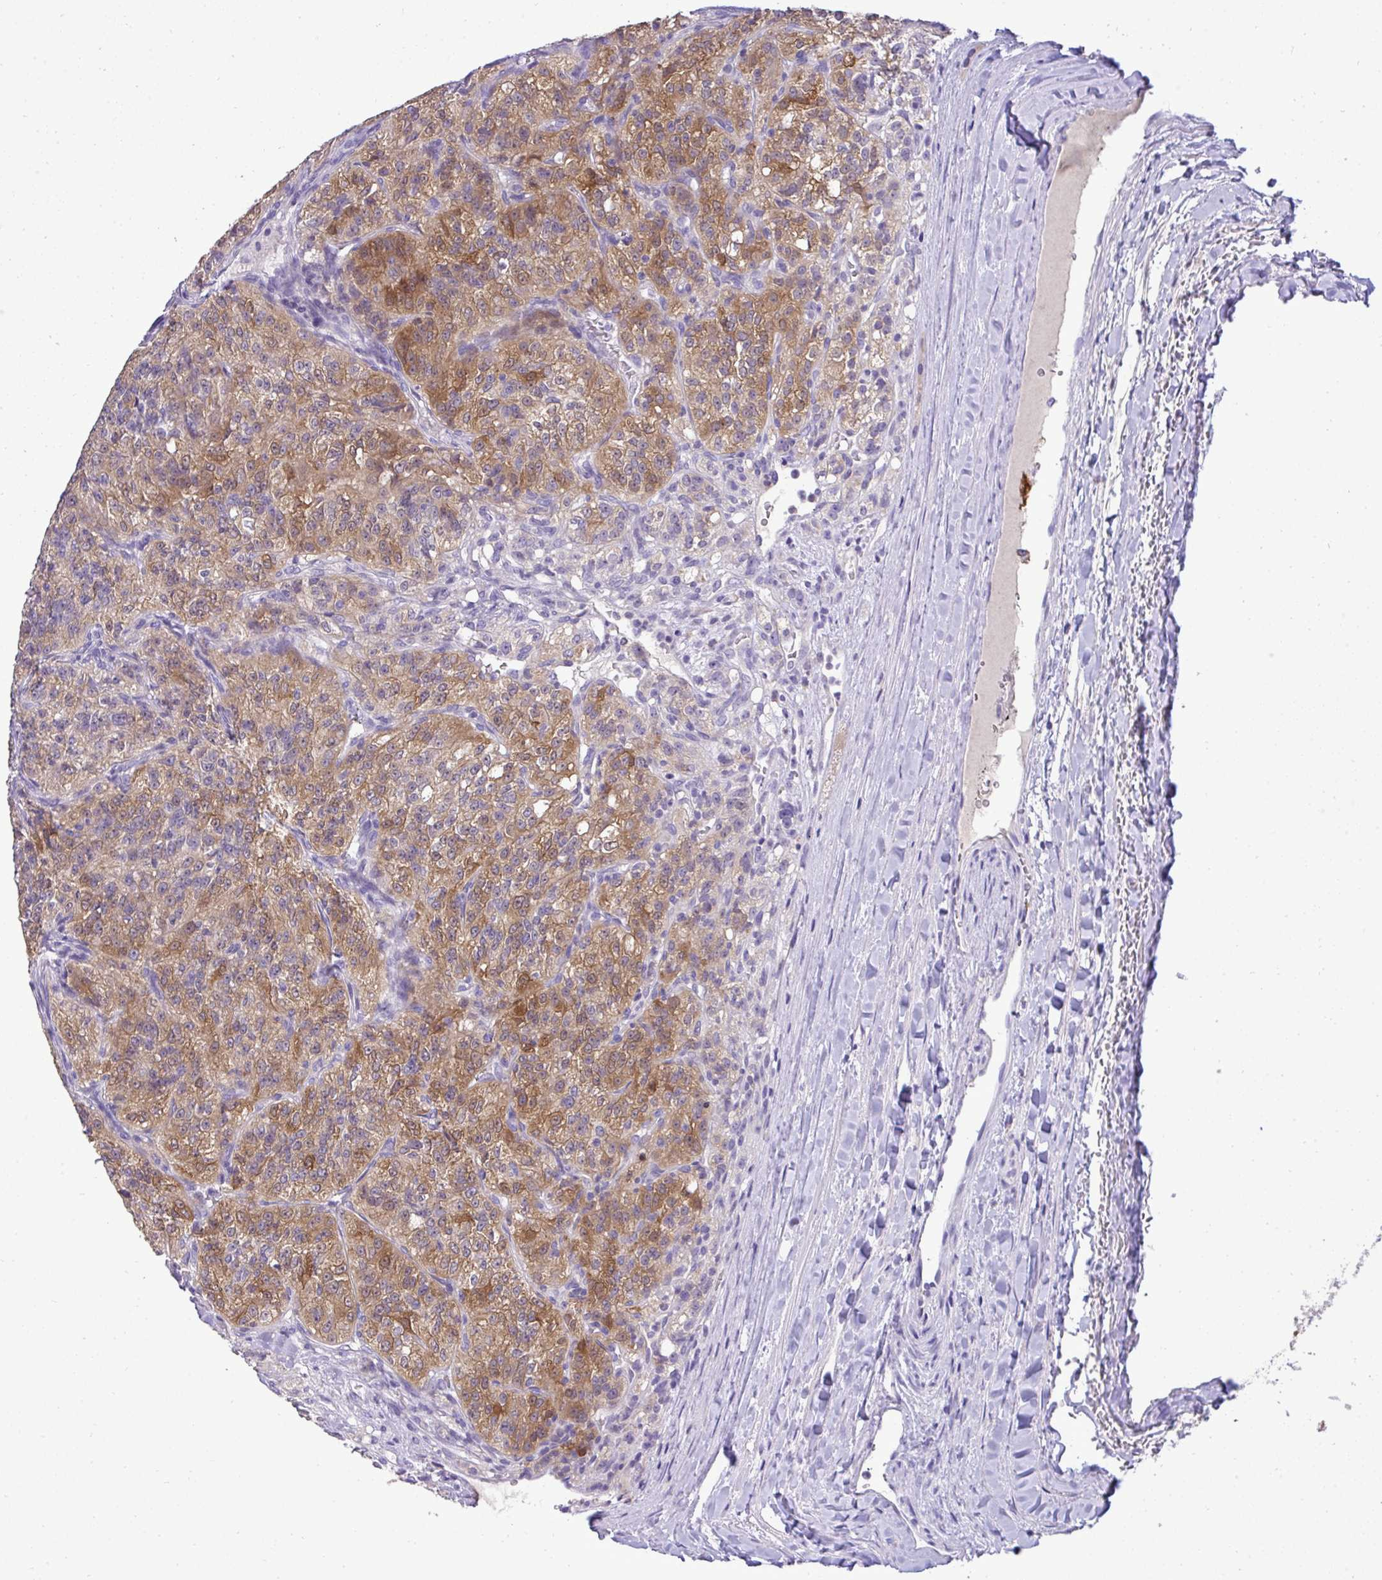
{"staining": {"intensity": "moderate", "quantity": ">75%", "location": "cytoplasmic/membranous"}, "tissue": "renal cancer", "cell_type": "Tumor cells", "image_type": "cancer", "snomed": [{"axis": "morphology", "description": "Adenocarcinoma, NOS"}, {"axis": "topography", "description": "Kidney"}], "caption": "Tumor cells demonstrate medium levels of moderate cytoplasmic/membranous expression in approximately >75% of cells in human renal adenocarcinoma.", "gene": "ST8SIA2", "patient": {"sex": "female", "age": 63}}